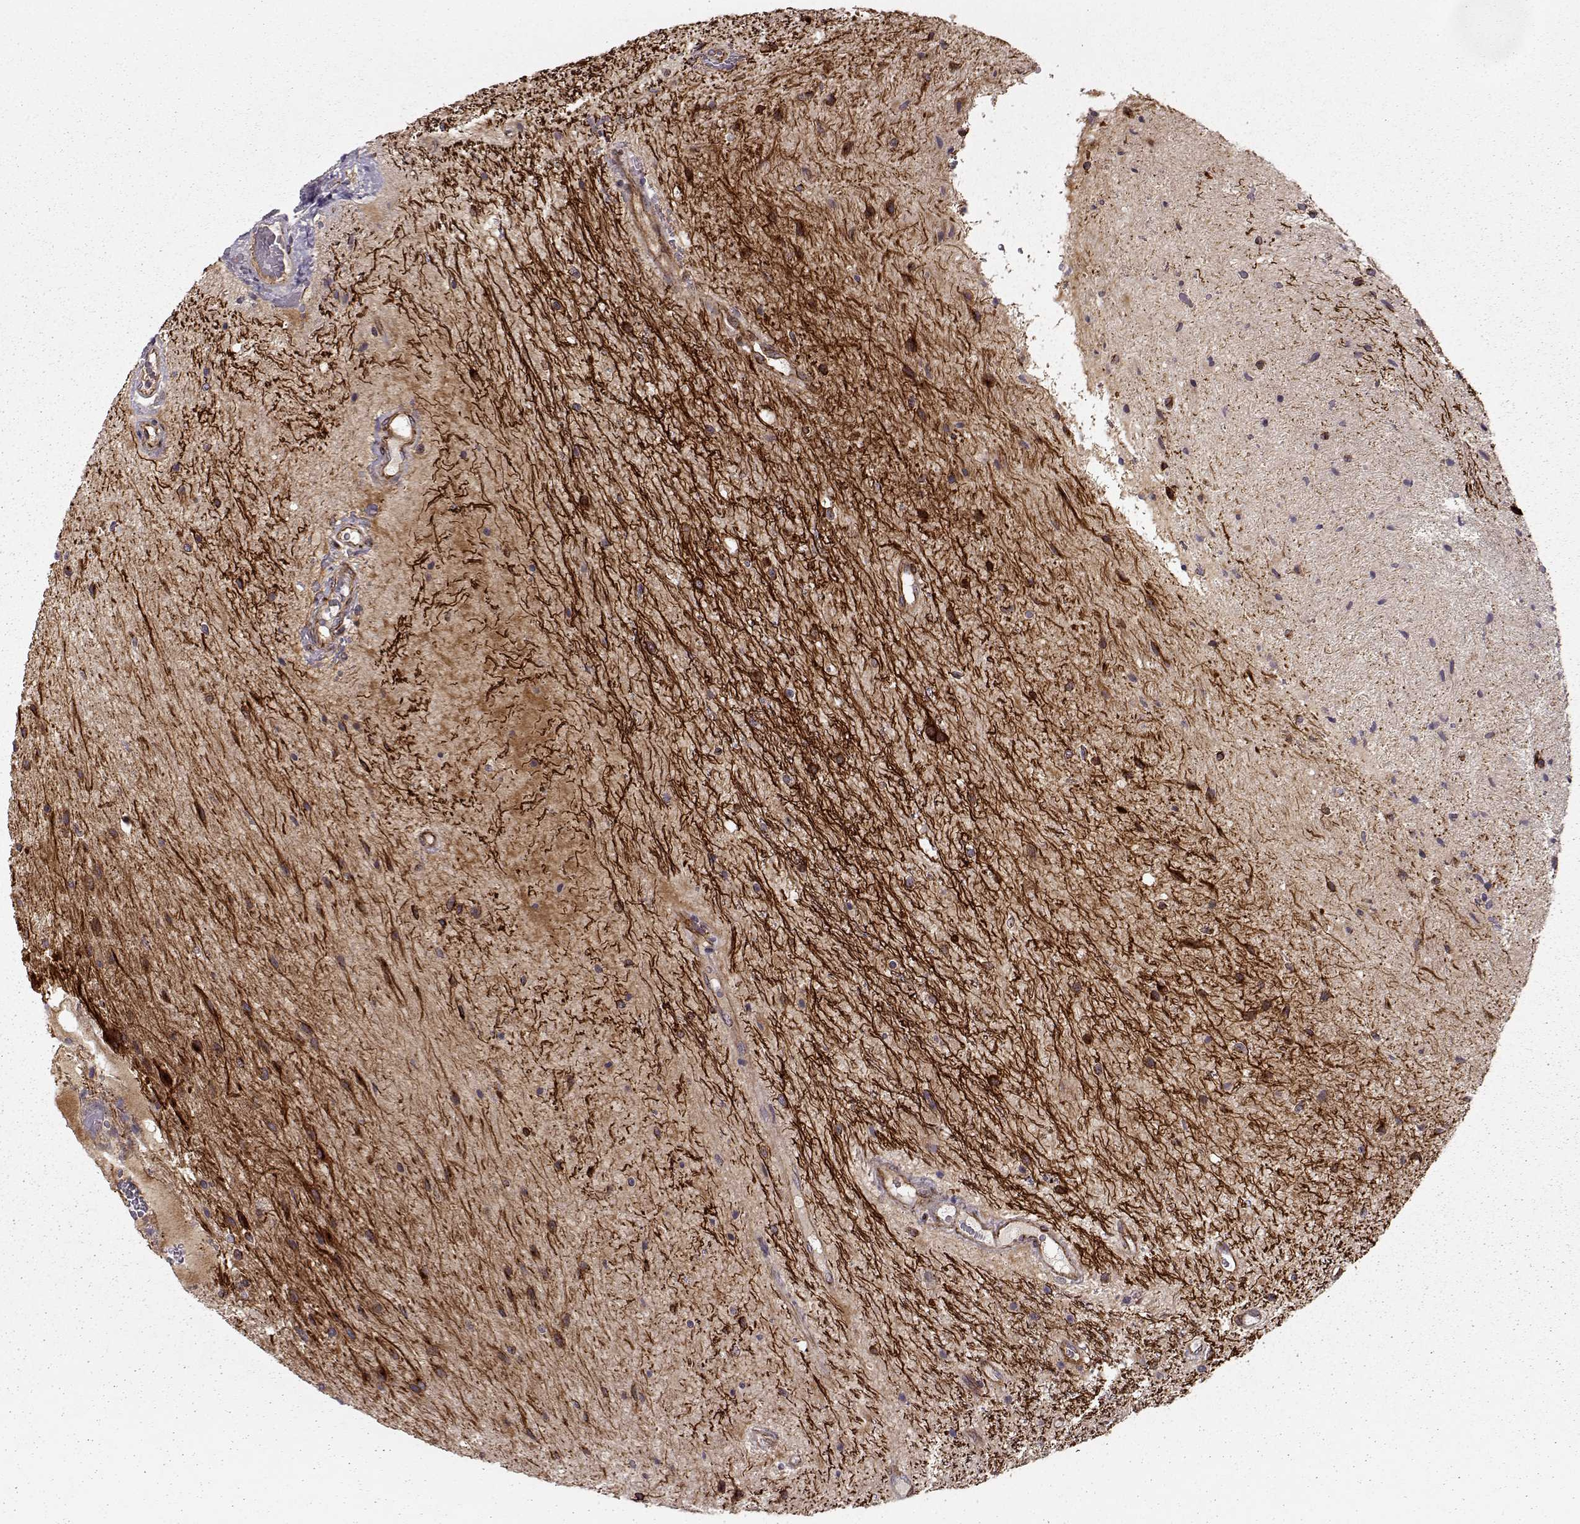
{"staining": {"intensity": "strong", "quantity": "25%-75%", "location": "cytoplasmic/membranous"}, "tissue": "glioma", "cell_type": "Tumor cells", "image_type": "cancer", "snomed": [{"axis": "morphology", "description": "Glioma, malignant, Low grade"}, {"axis": "topography", "description": "Cerebellum"}], "caption": "Strong cytoplasmic/membranous protein expression is identified in approximately 25%-75% of tumor cells in malignant low-grade glioma.", "gene": "MTR", "patient": {"sex": "female", "age": 14}}